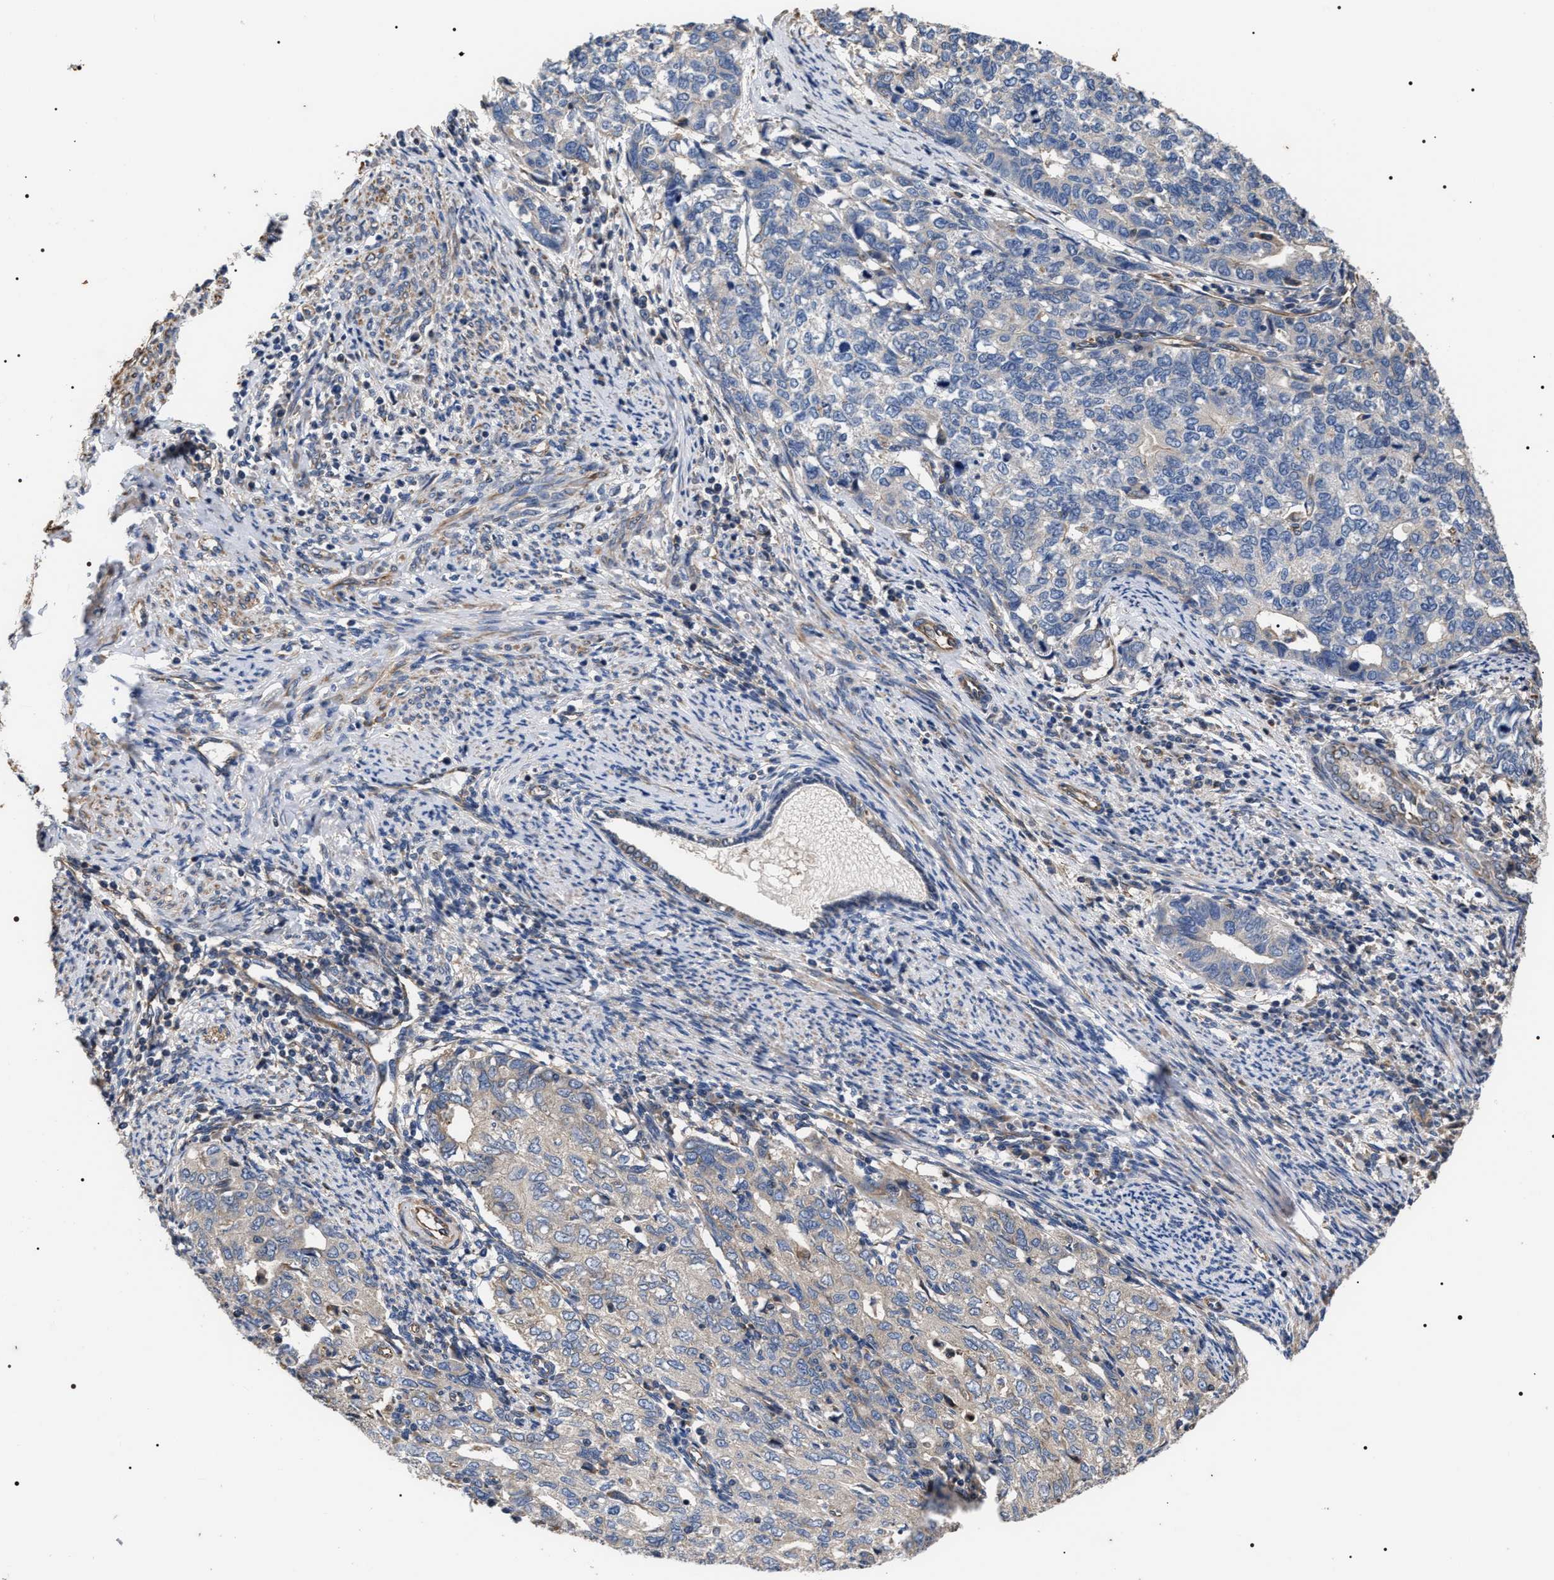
{"staining": {"intensity": "negative", "quantity": "none", "location": "none"}, "tissue": "cervical cancer", "cell_type": "Tumor cells", "image_type": "cancer", "snomed": [{"axis": "morphology", "description": "Squamous cell carcinoma, NOS"}, {"axis": "topography", "description": "Cervix"}], "caption": "A histopathology image of human cervical squamous cell carcinoma is negative for staining in tumor cells. (DAB immunohistochemistry (IHC), high magnification).", "gene": "TSPAN33", "patient": {"sex": "female", "age": 63}}